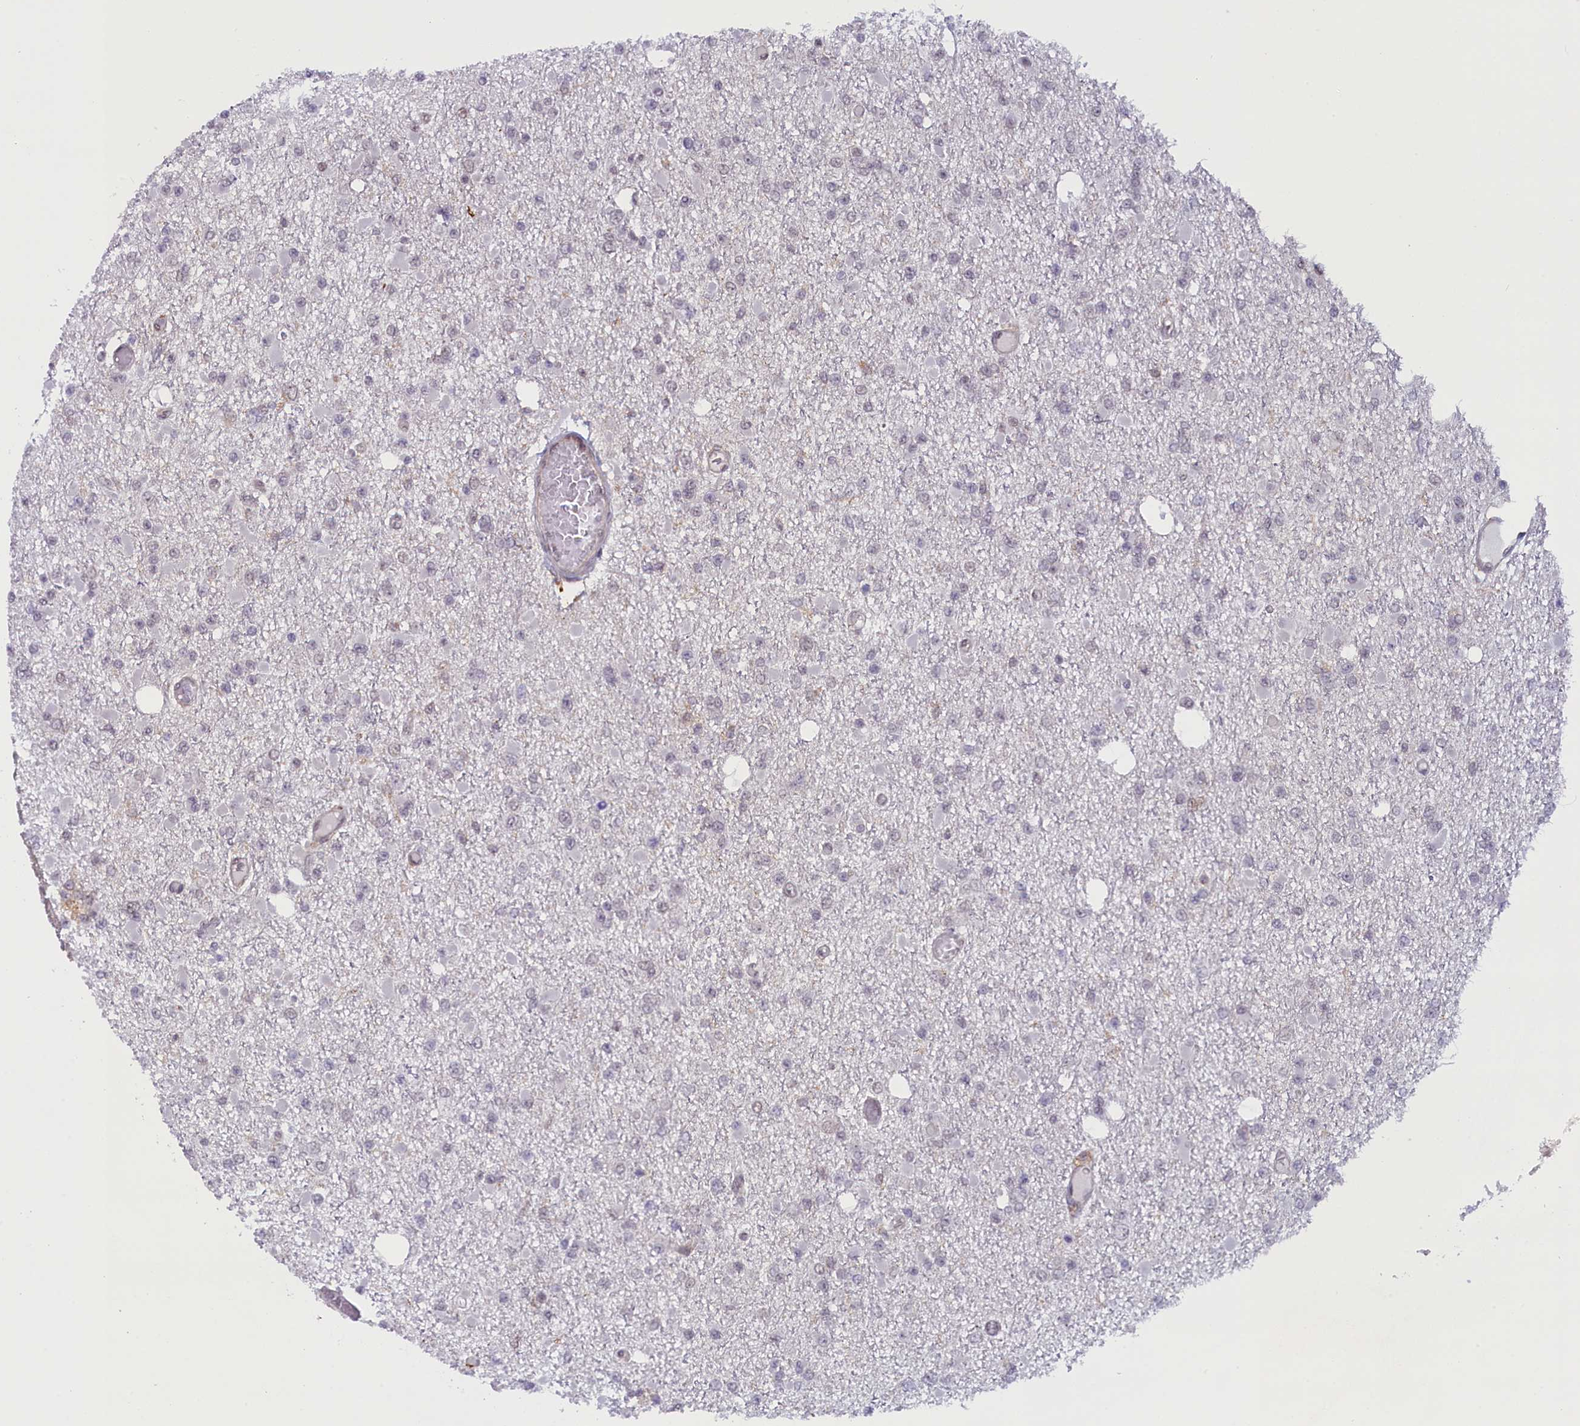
{"staining": {"intensity": "negative", "quantity": "none", "location": "none"}, "tissue": "glioma", "cell_type": "Tumor cells", "image_type": "cancer", "snomed": [{"axis": "morphology", "description": "Glioma, malignant, Low grade"}, {"axis": "topography", "description": "Brain"}], "caption": "The immunohistochemistry (IHC) image has no significant staining in tumor cells of malignant low-grade glioma tissue.", "gene": "FCHO1", "patient": {"sex": "female", "age": 22}}